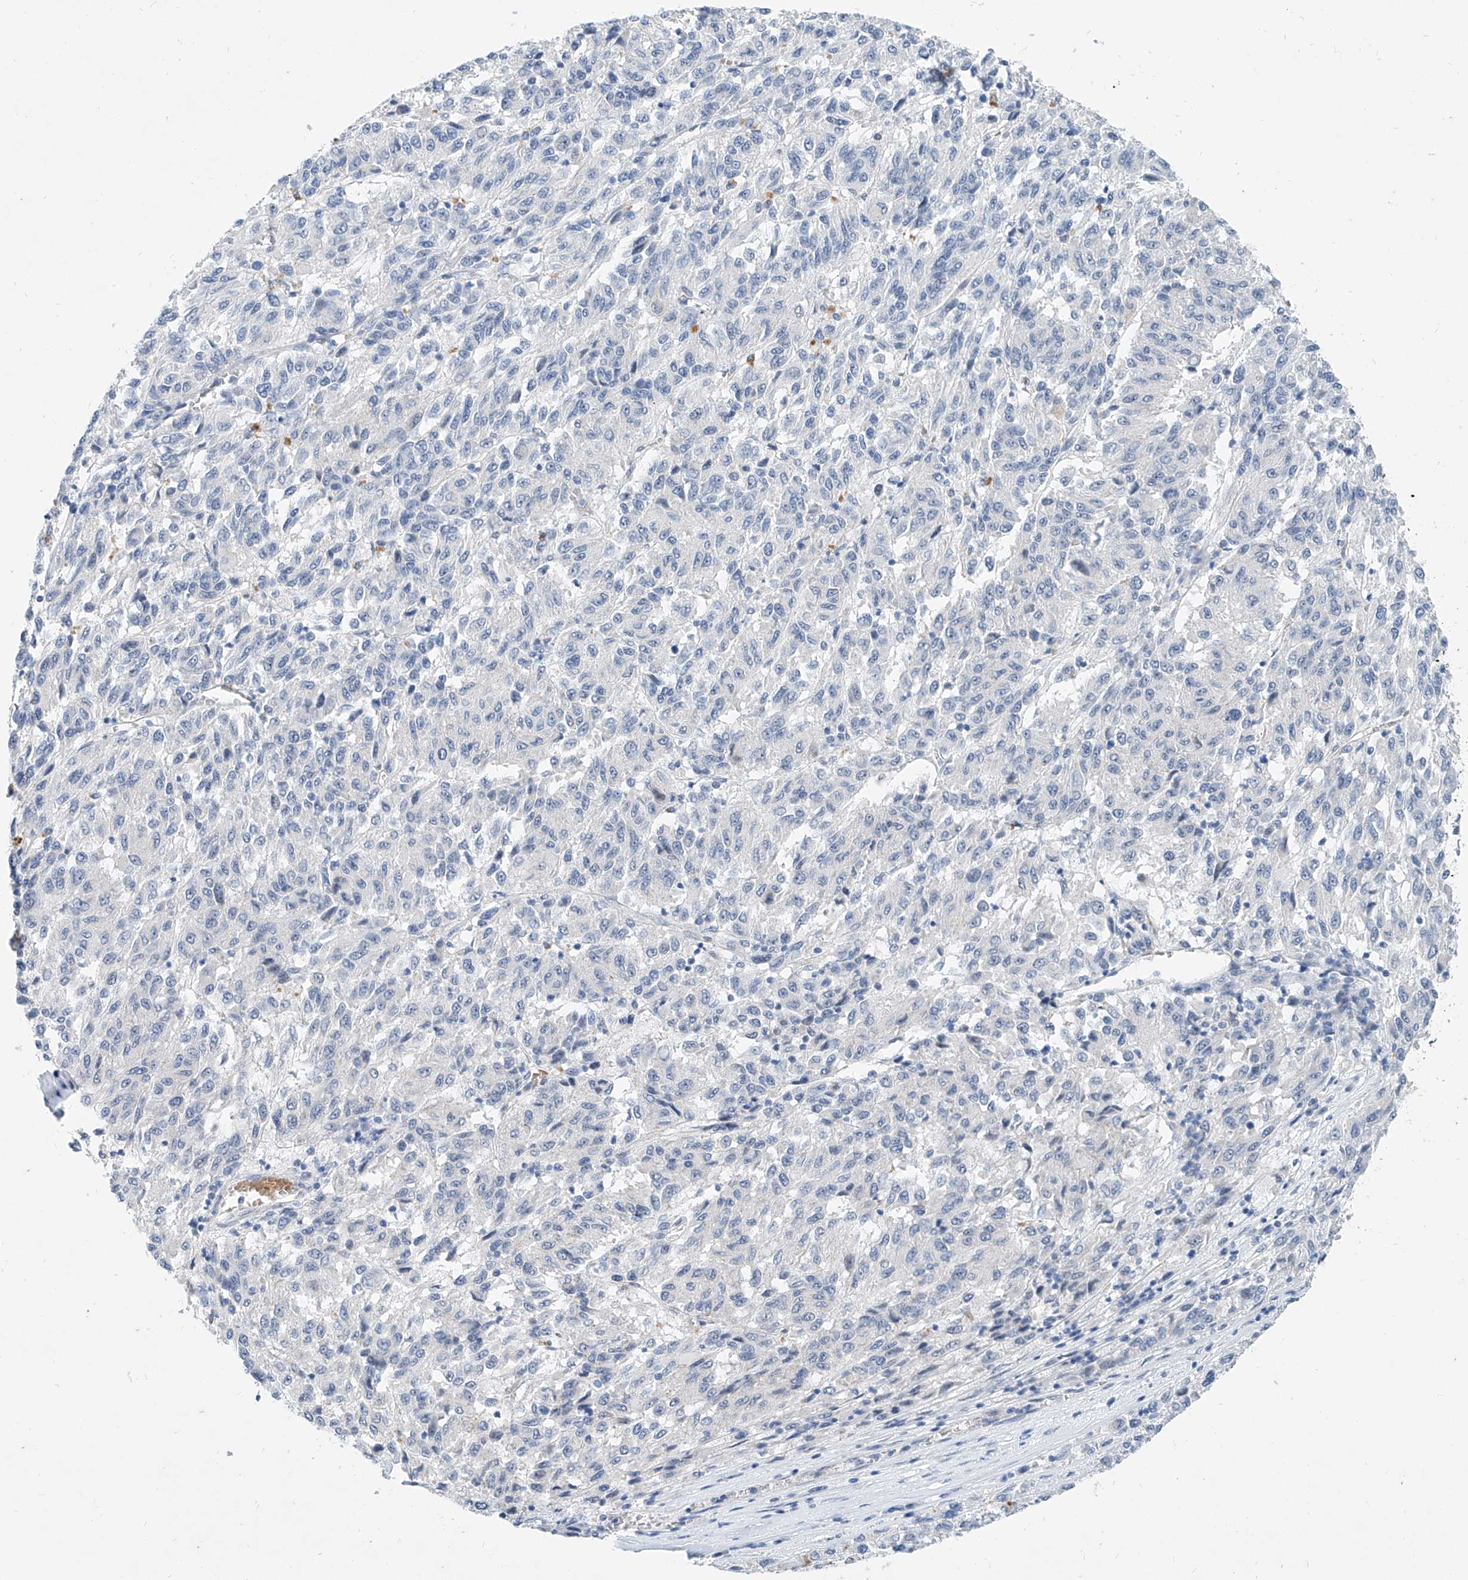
{"staining": {"intensity": "negative", "quantity": "none", "location": "none"}, "tissue": "melanoma", "cell_type": "Tumor cells", "image_type": "cancer", "snomed": [{"axis": "morphology", "description": "Malignant melanoma, Metastatic site"}, {"axis": "topography", "description": "Lung"}], "caption": "An image of human melanoma is negative for staining in tumor cells. (DAB (3,3'-diaminobenzidine) immunohistochemistry visualized using brightfield microscopy, high magnification).", "gene": "BPTF", "patient": {"sex": "male", "age": 64}}